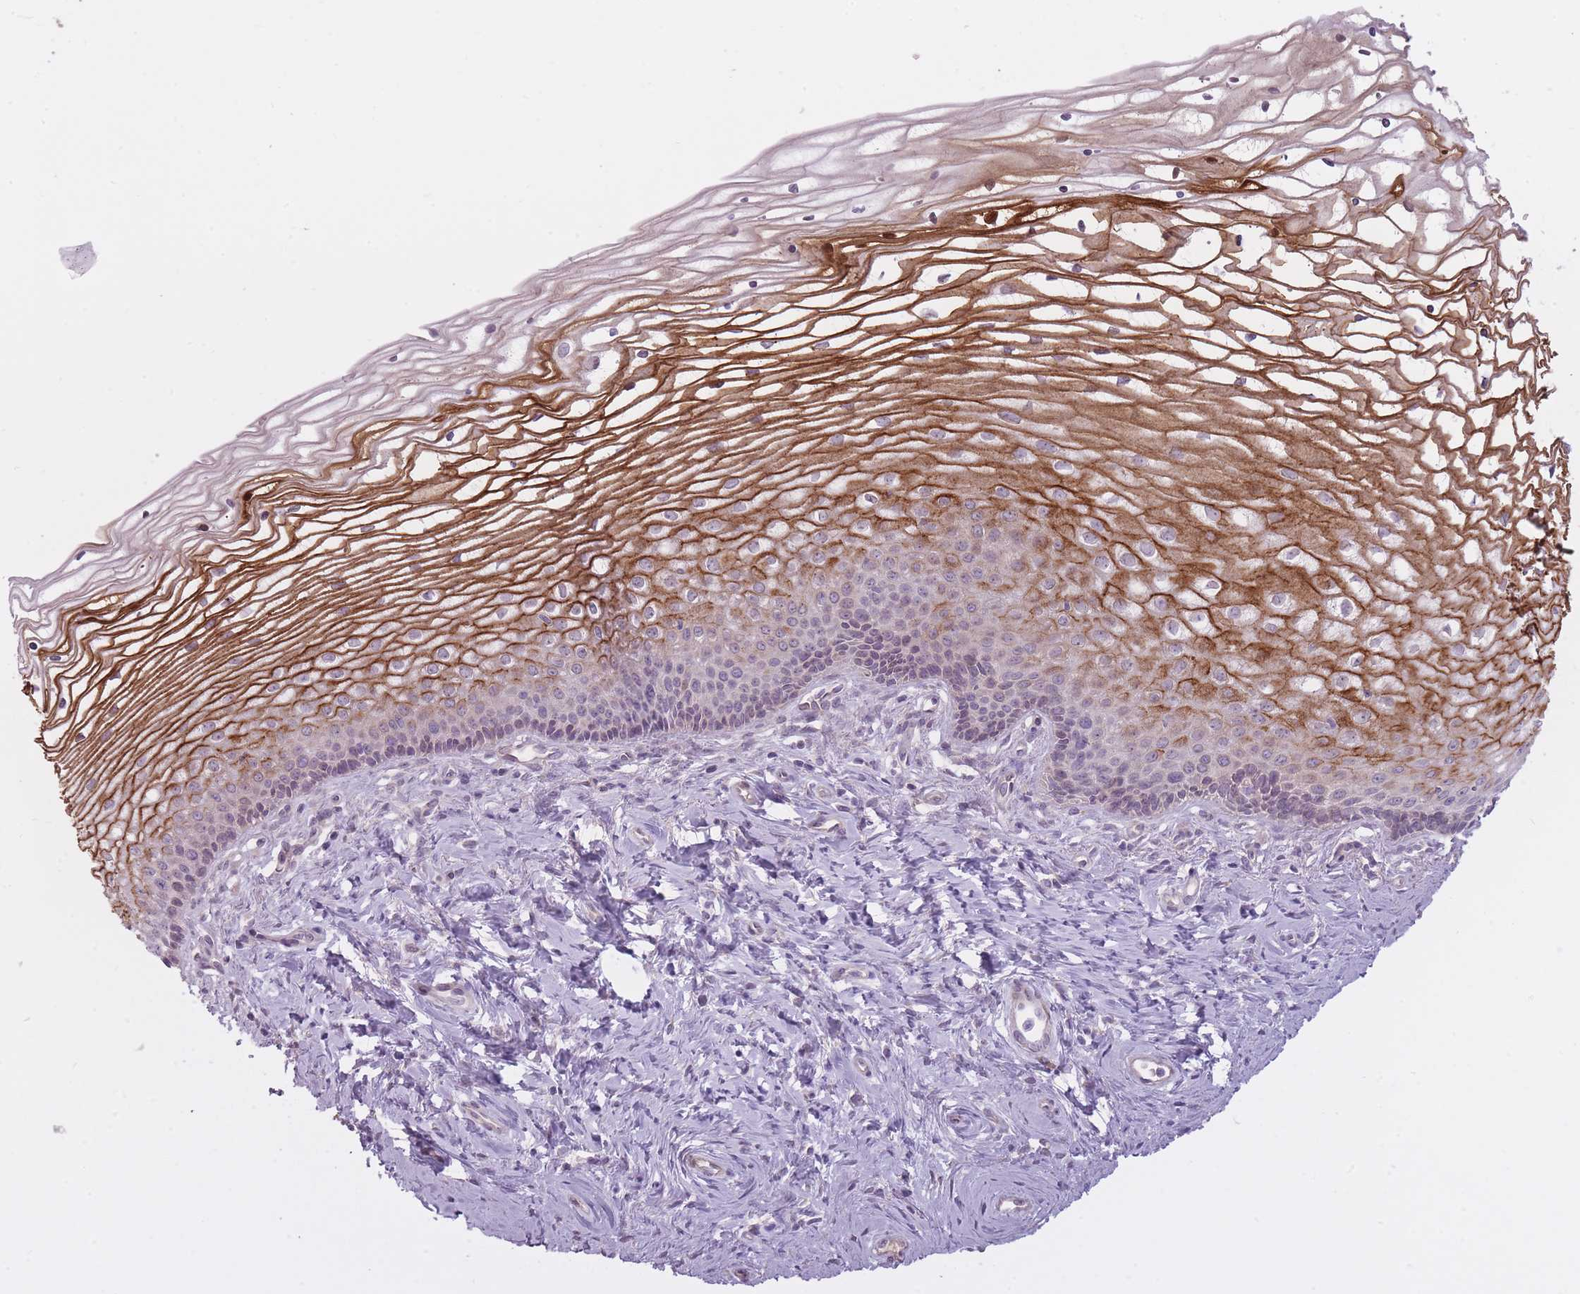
{"staining": {"intensity": "negative", "quantity": "none", "location": "none"}, "tissue": "cervix", "cell_type": "Glandular cells", "image_type": "normal", "snomed": [{"axis": "morphology", "description": "Normal tissue, NOS"}, {"axis": "topography", "description": "Cervix"}], "caption": "High power microscopy micrograph of an IHC micrograph of benign cervix, revealing no significant expression in glandular cells.", "gene": "PGRMC2", "patient": {"sex": "female", "age": 47}}